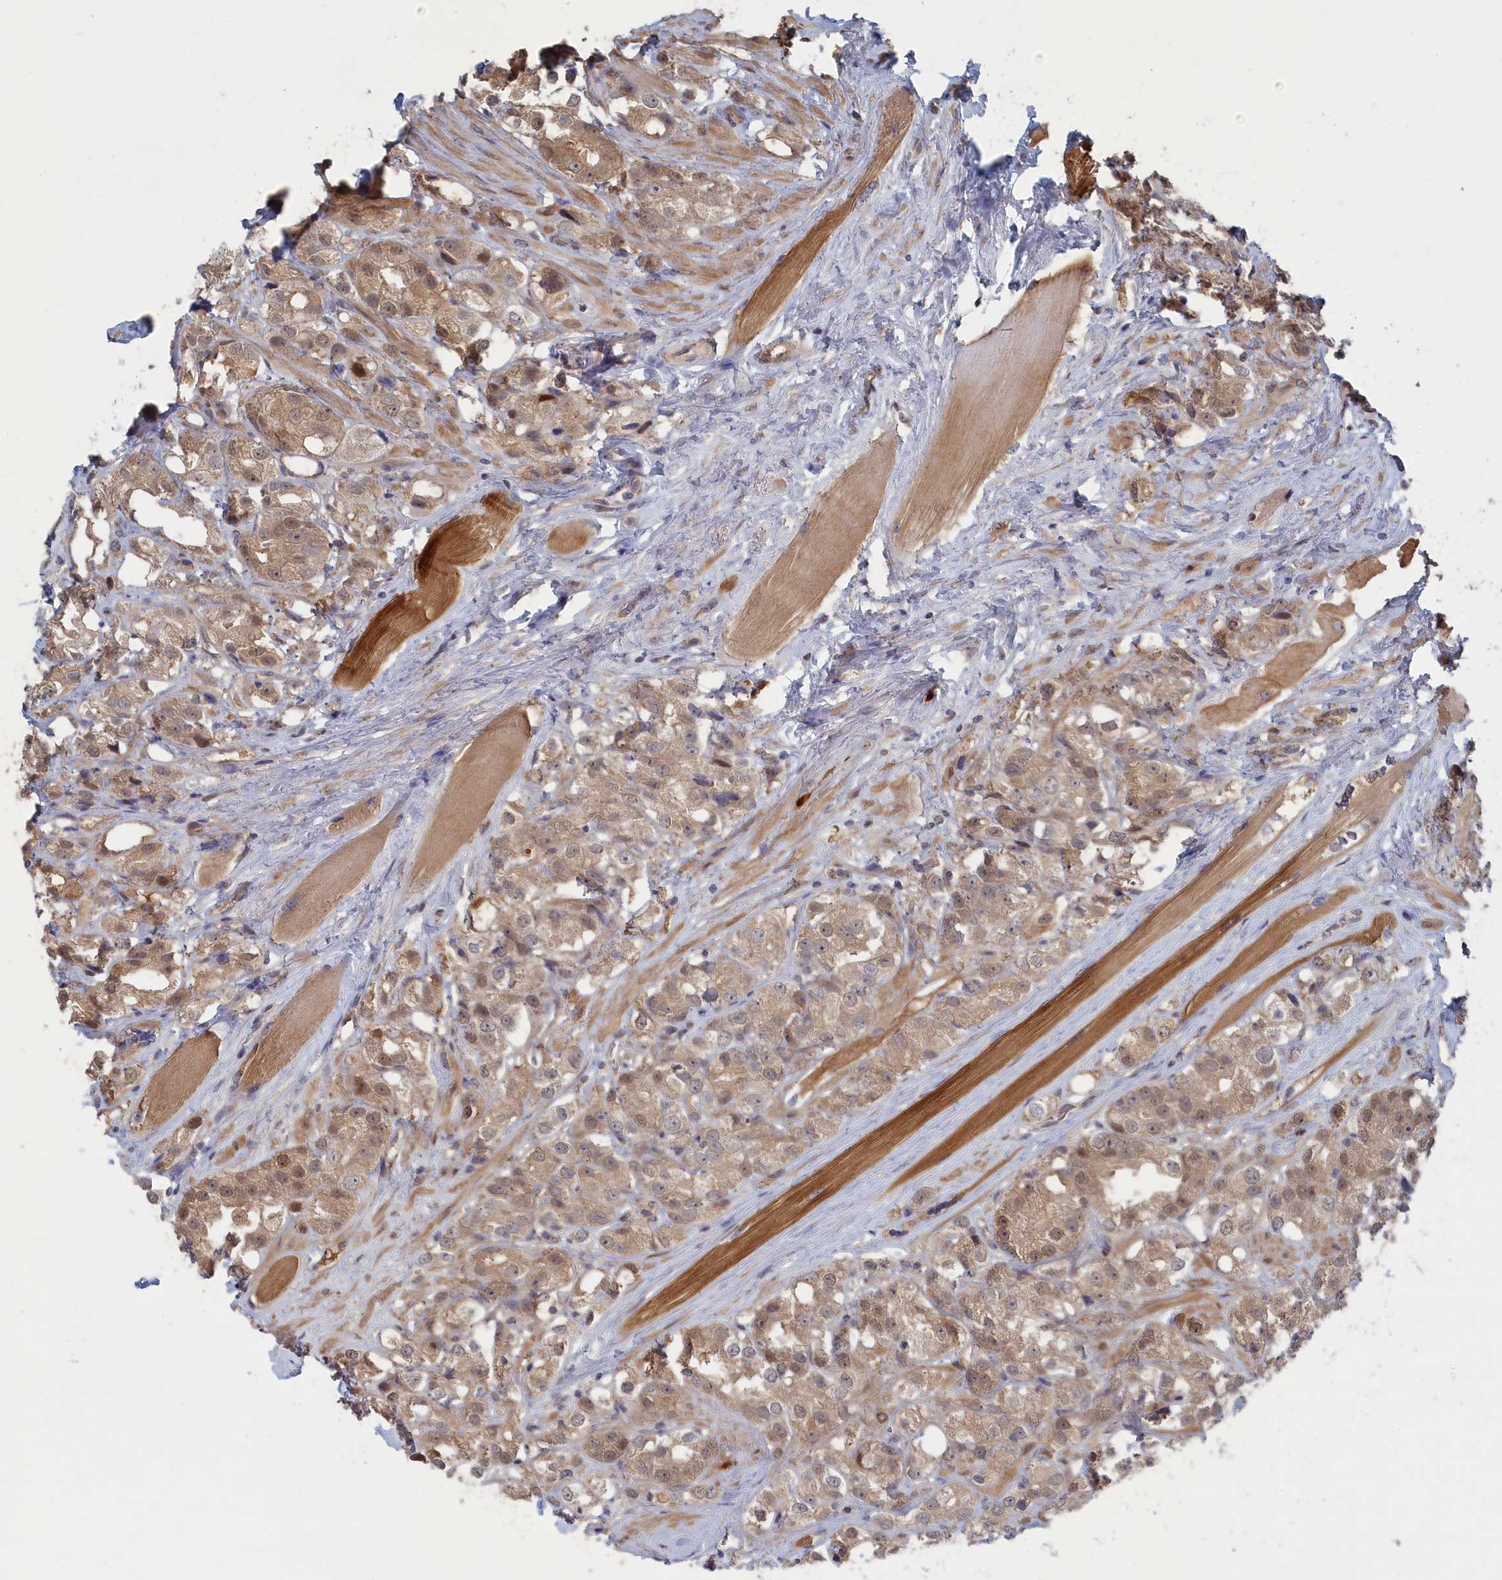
{"staining": {"intensity": "weak", "quantity": ">75%", "location": "cytoplasmic/membranous,nuclear"}, "tissue": "prostate cancer", "cell_type": "Tumor cells", "image_type": "cancer", "snomed": [{"axis": "morphology", "description": "Adenocarcinoma, NOS"}, {"axis": "topography", "description": "Prostate"}], "caption": "Protein staining demonstrates weak cytoplasmic/membranous and nuclear expression in about >75% of tumor cells in prostate cancer (adenocarcinoma). Using DAB (3,3'-diaminobenzidine) (brown) and hematoxylin (blue) stains, captured at high magnification using brightfield microscopy.", "gene": "IRGQ", "patient": {"sex": "male", "age": 79}}